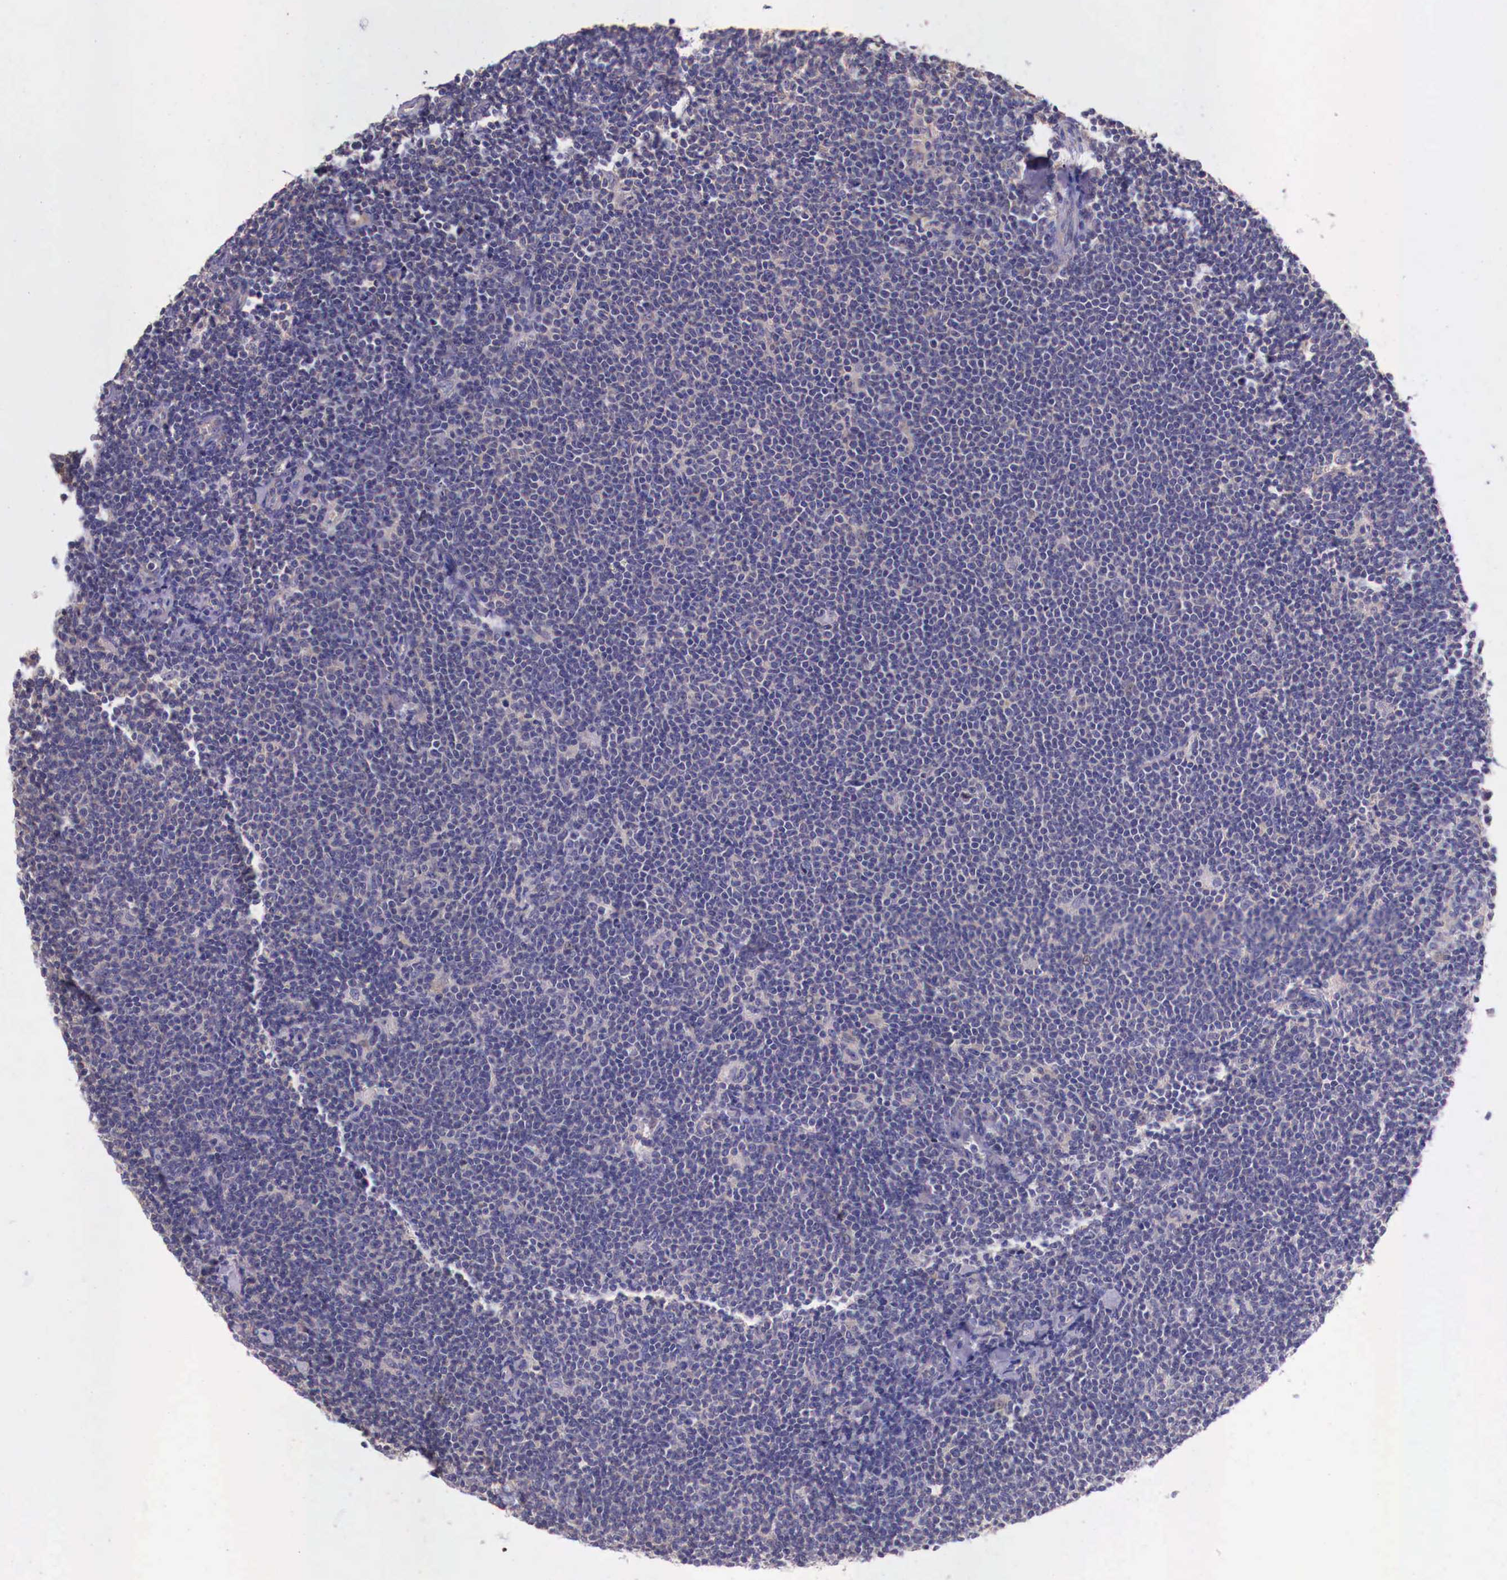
{"staining": {"intensity": "weak", "quantity": "25%-75%", "location": "cytoplasmic/membranous"}, "tissue": "lymphoma", "cell_type": "Tumor cells", "image_type": "cancer", "snomed": [{"axis": "morphology", "description": "Malignant lymphoma, non-Hodgkin's type, Low grade"}, {"axis": "topography", "description": "Lymph node"}], "caption": "Brown immunohistochemical staining in lymphoma exhibits weak cytoplasmic/membranous positivity in about 25%-75% of tumor cells. (DAB = brown stain, brightfield microscopy at high magnification).", "gene": "GRIPAP1", "patient": {"sex": "male", "age": 65}}